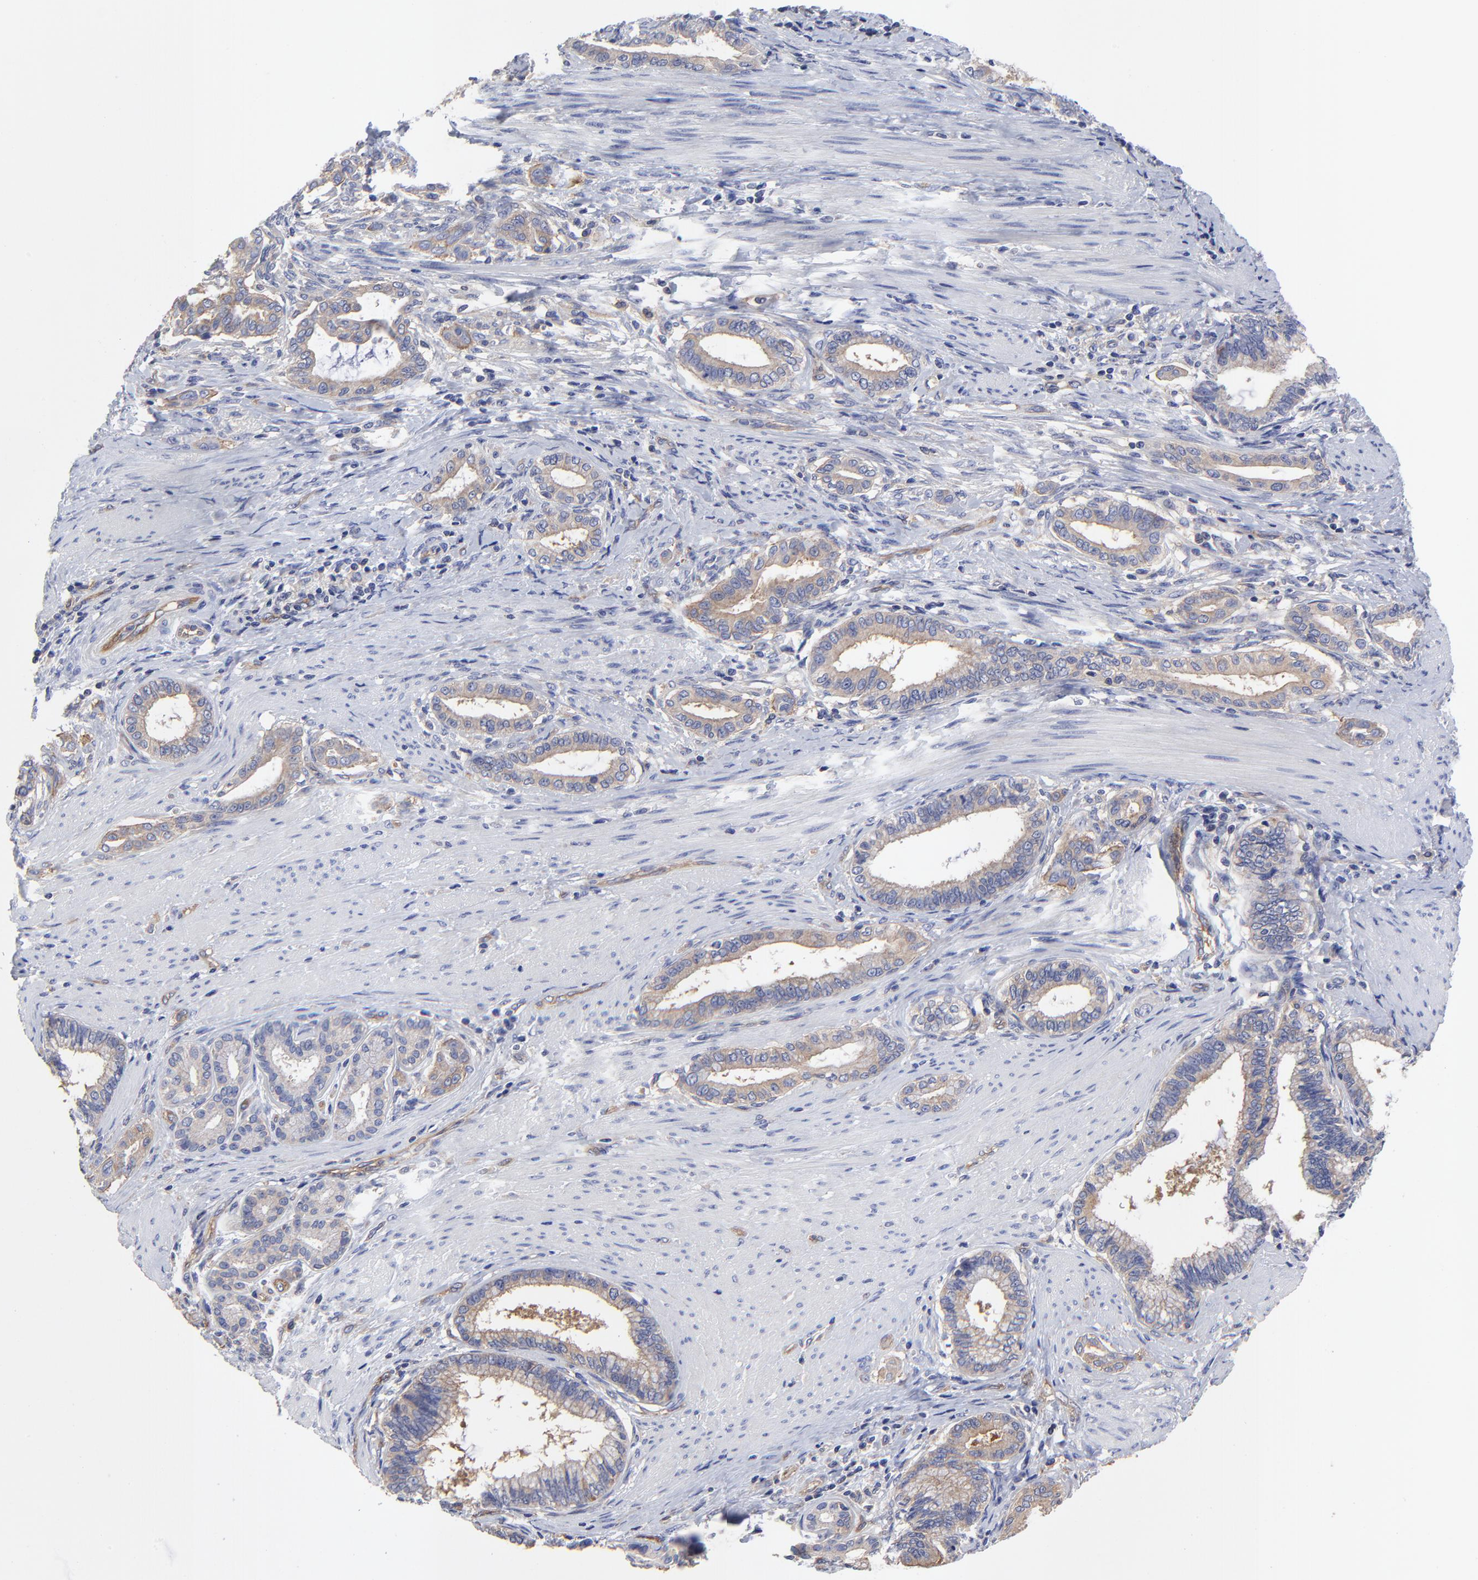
{"staining": {"intensity": "moderate", "quantity": "25%-75%", "location": "cytoplasmic/membranous"}, "tissue": "pancreatic cancer", "cell_type": "Tumor cells", "image_type": "cancer", "snomed": [{"axis": "morphology", "description": "Adenocarcinoma, NOS"}, {"axis": "topography", "description": "Pancreas"}], "caption": "Immunohistochemistry (DAB) staining of pancreatic adenocarcinoma displays moderate cytoplasmic/membranous protein staining in approximately 25%-75% of tumor cells.", "gene": "SULF2", "patient": {"sex": "female", "age": 64}}